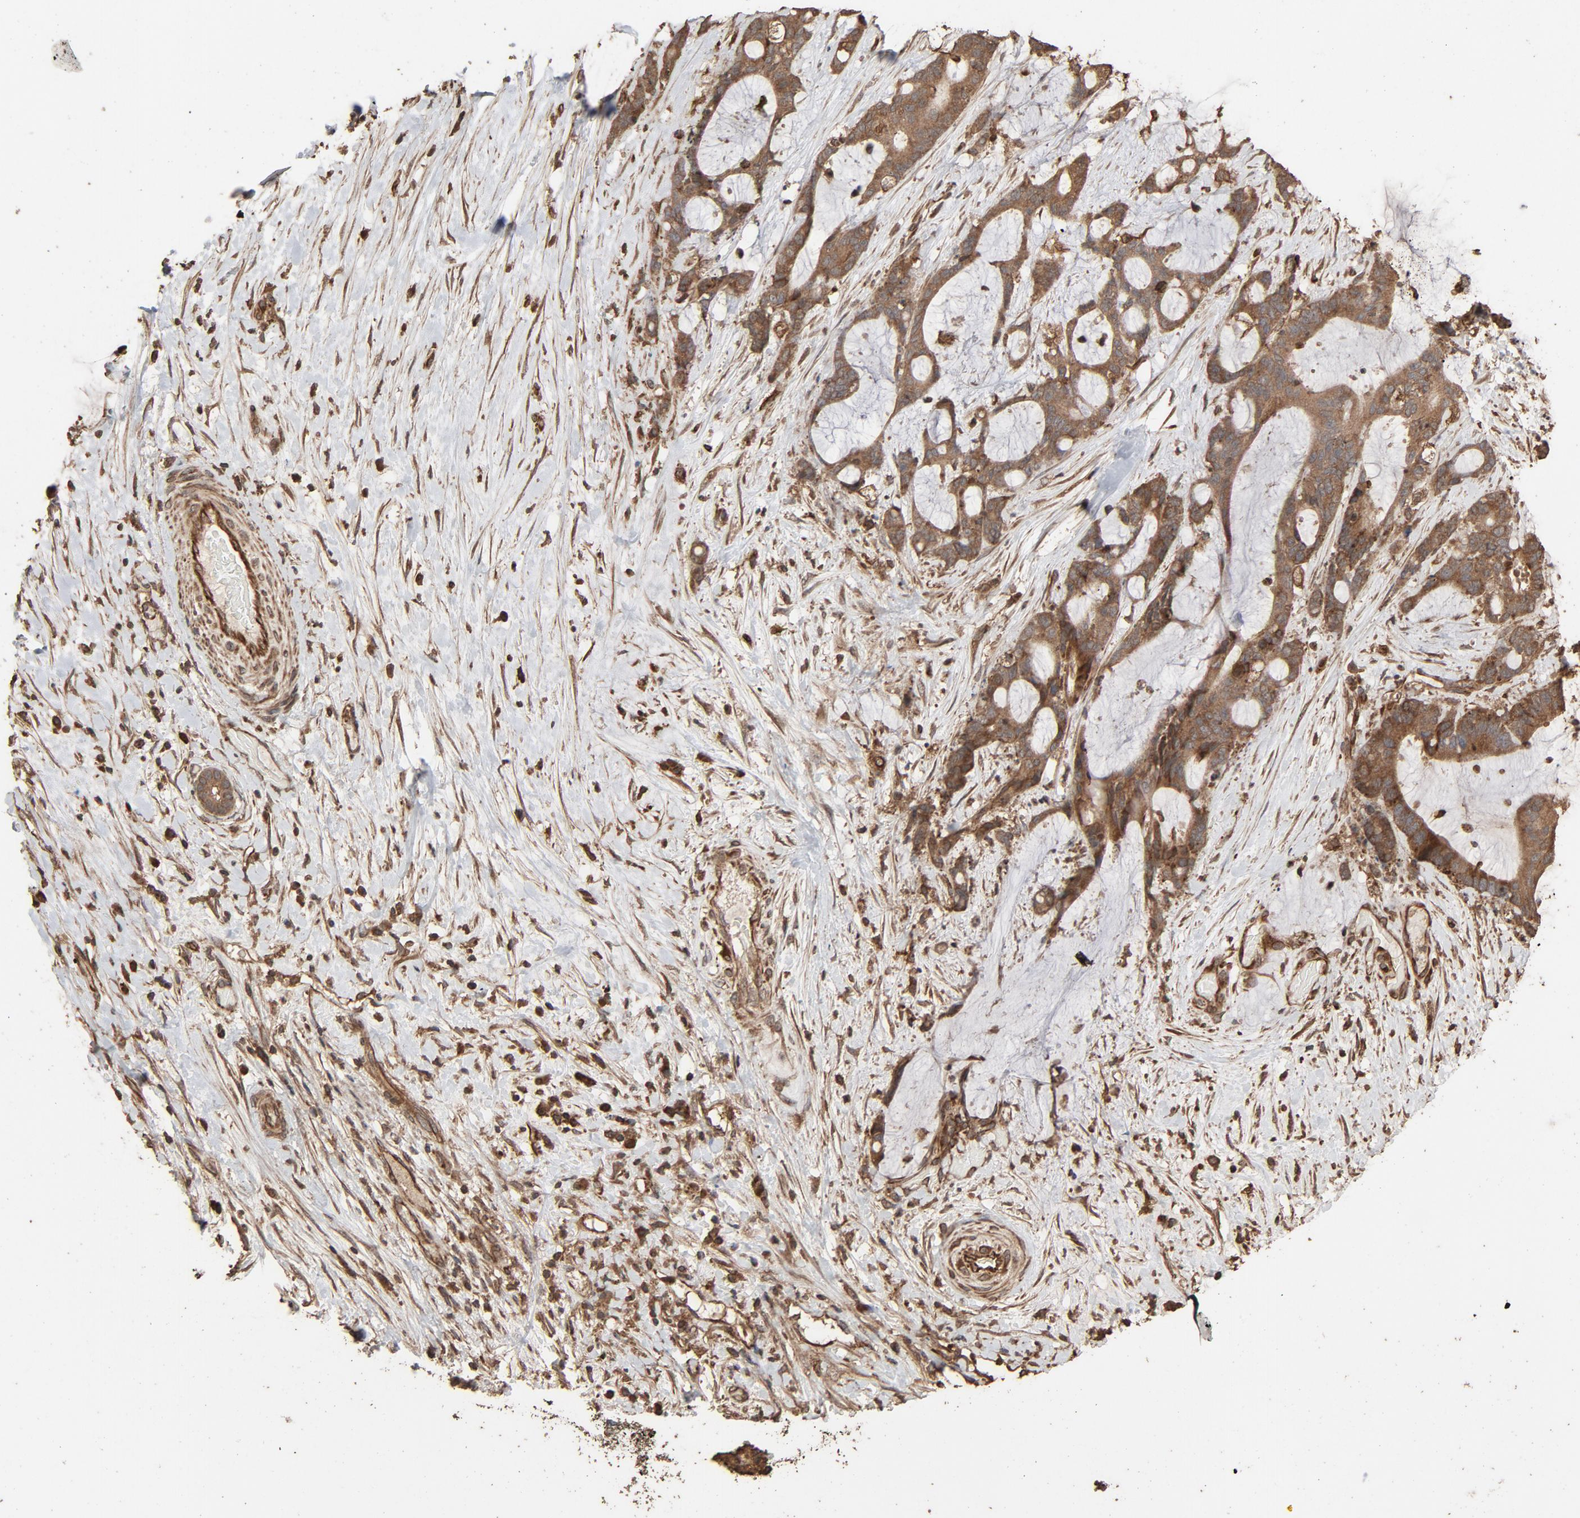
{"staining": {"intensity": "moderate", "quantity": ">75%", "location": "cytoplasmic/membranous"}, "tissue": "liver cancer", "cell_type": "Tumor cells", "image_type": "cancer", "snomed": [{"axis": "morphology", "description": "Cholangiocarcinoma"}, {"axis": "topography", "description": "Liver"}], "caption": "Protein expression by immunohistochemistry (IHC) displays moderate cytoplasmic/membranous expression in about >75% of tumor cells in cholangiocarcinoma (liver).", "gene": "RPS6KA6", "patient": {"sex": "female", "age": 73}}